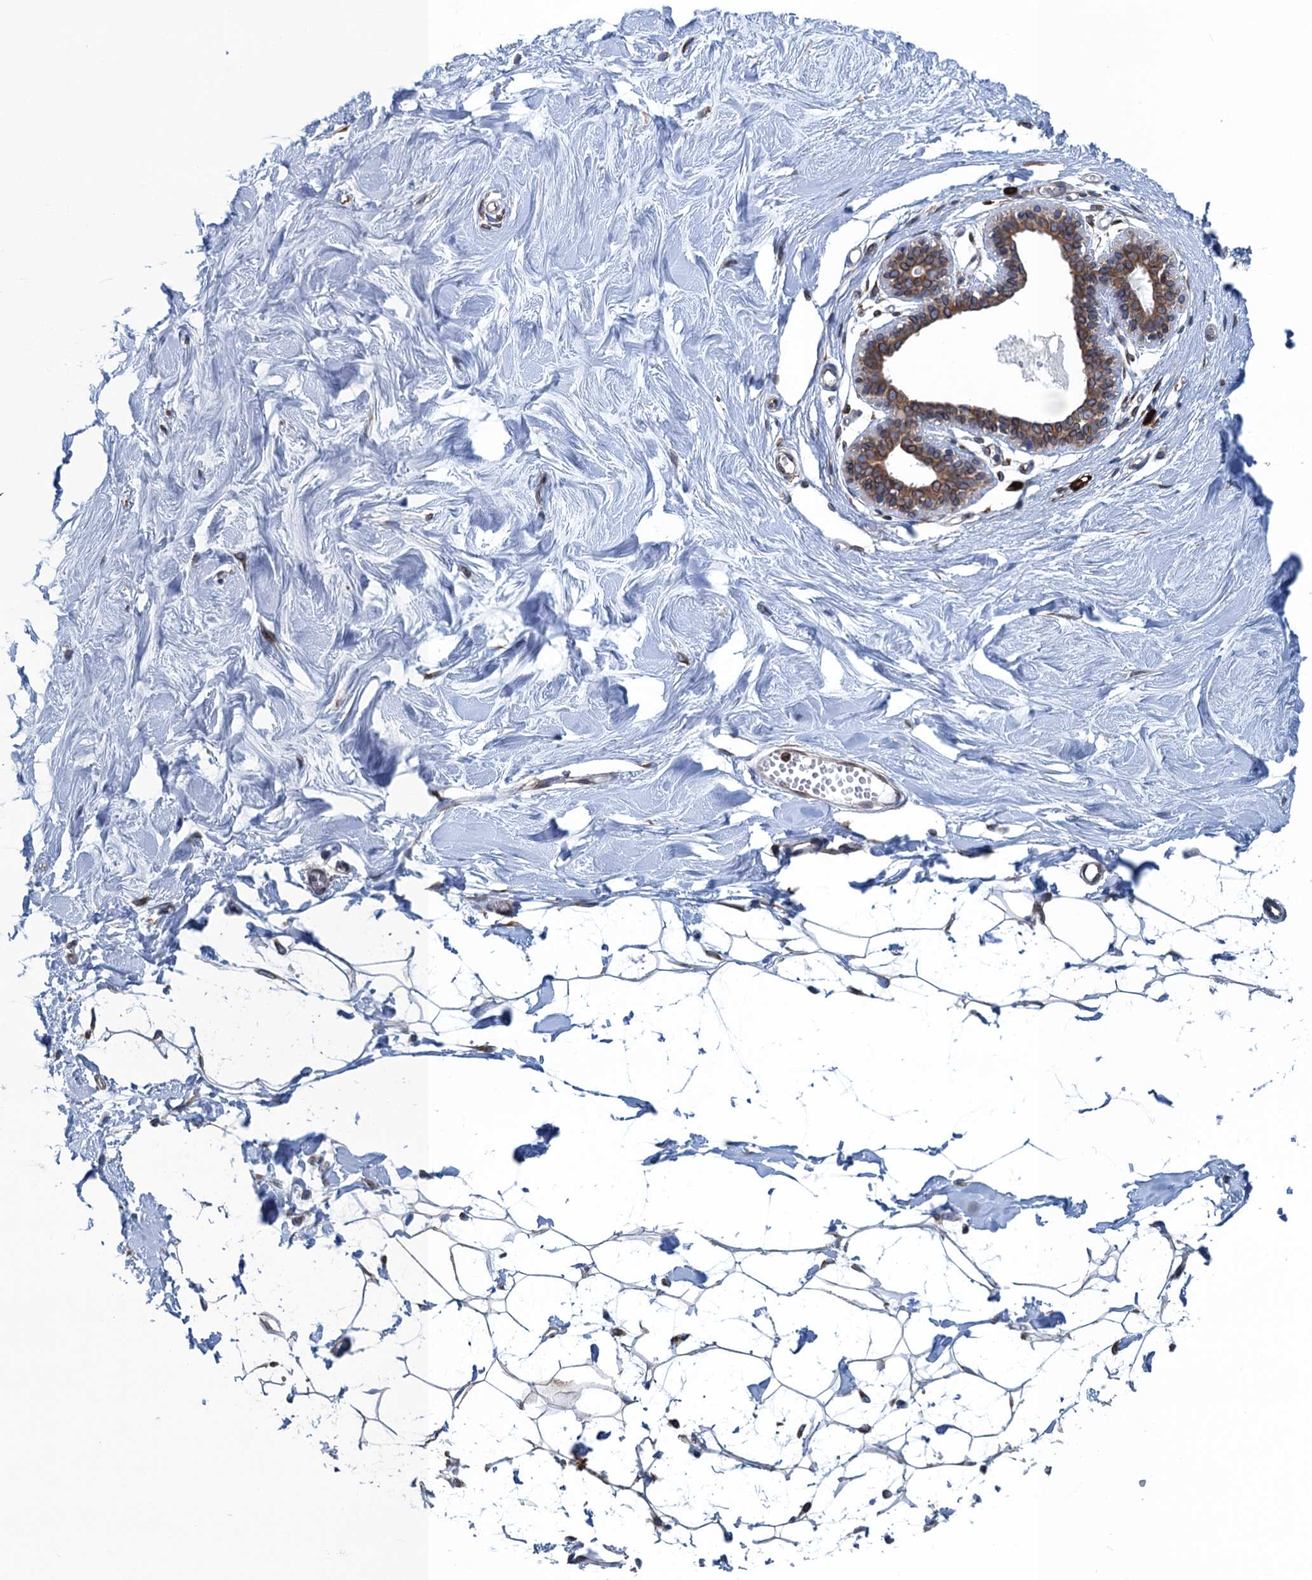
{"staining": {"intensity": "strong", "quantity": ">75%", "location": "cytoplasmic/membranous"}, "tissue": "breast", "cell_type": "Adipocytes", "image_type": "normal", "snomed": [{"axis": "morphology", "description": "Normal tissue, NOS"}, {"axis": "topography", "description": "Breast"}], "caption": "IHC (DAB (3,3'-diaminobenzidine)) staining of benign human breast shows strong cytoplasmic/membranous protein expression in approximately >75% of adipocytes.", "gene": "TMEM205", "patient": {"sex": "female", "age": 27}}